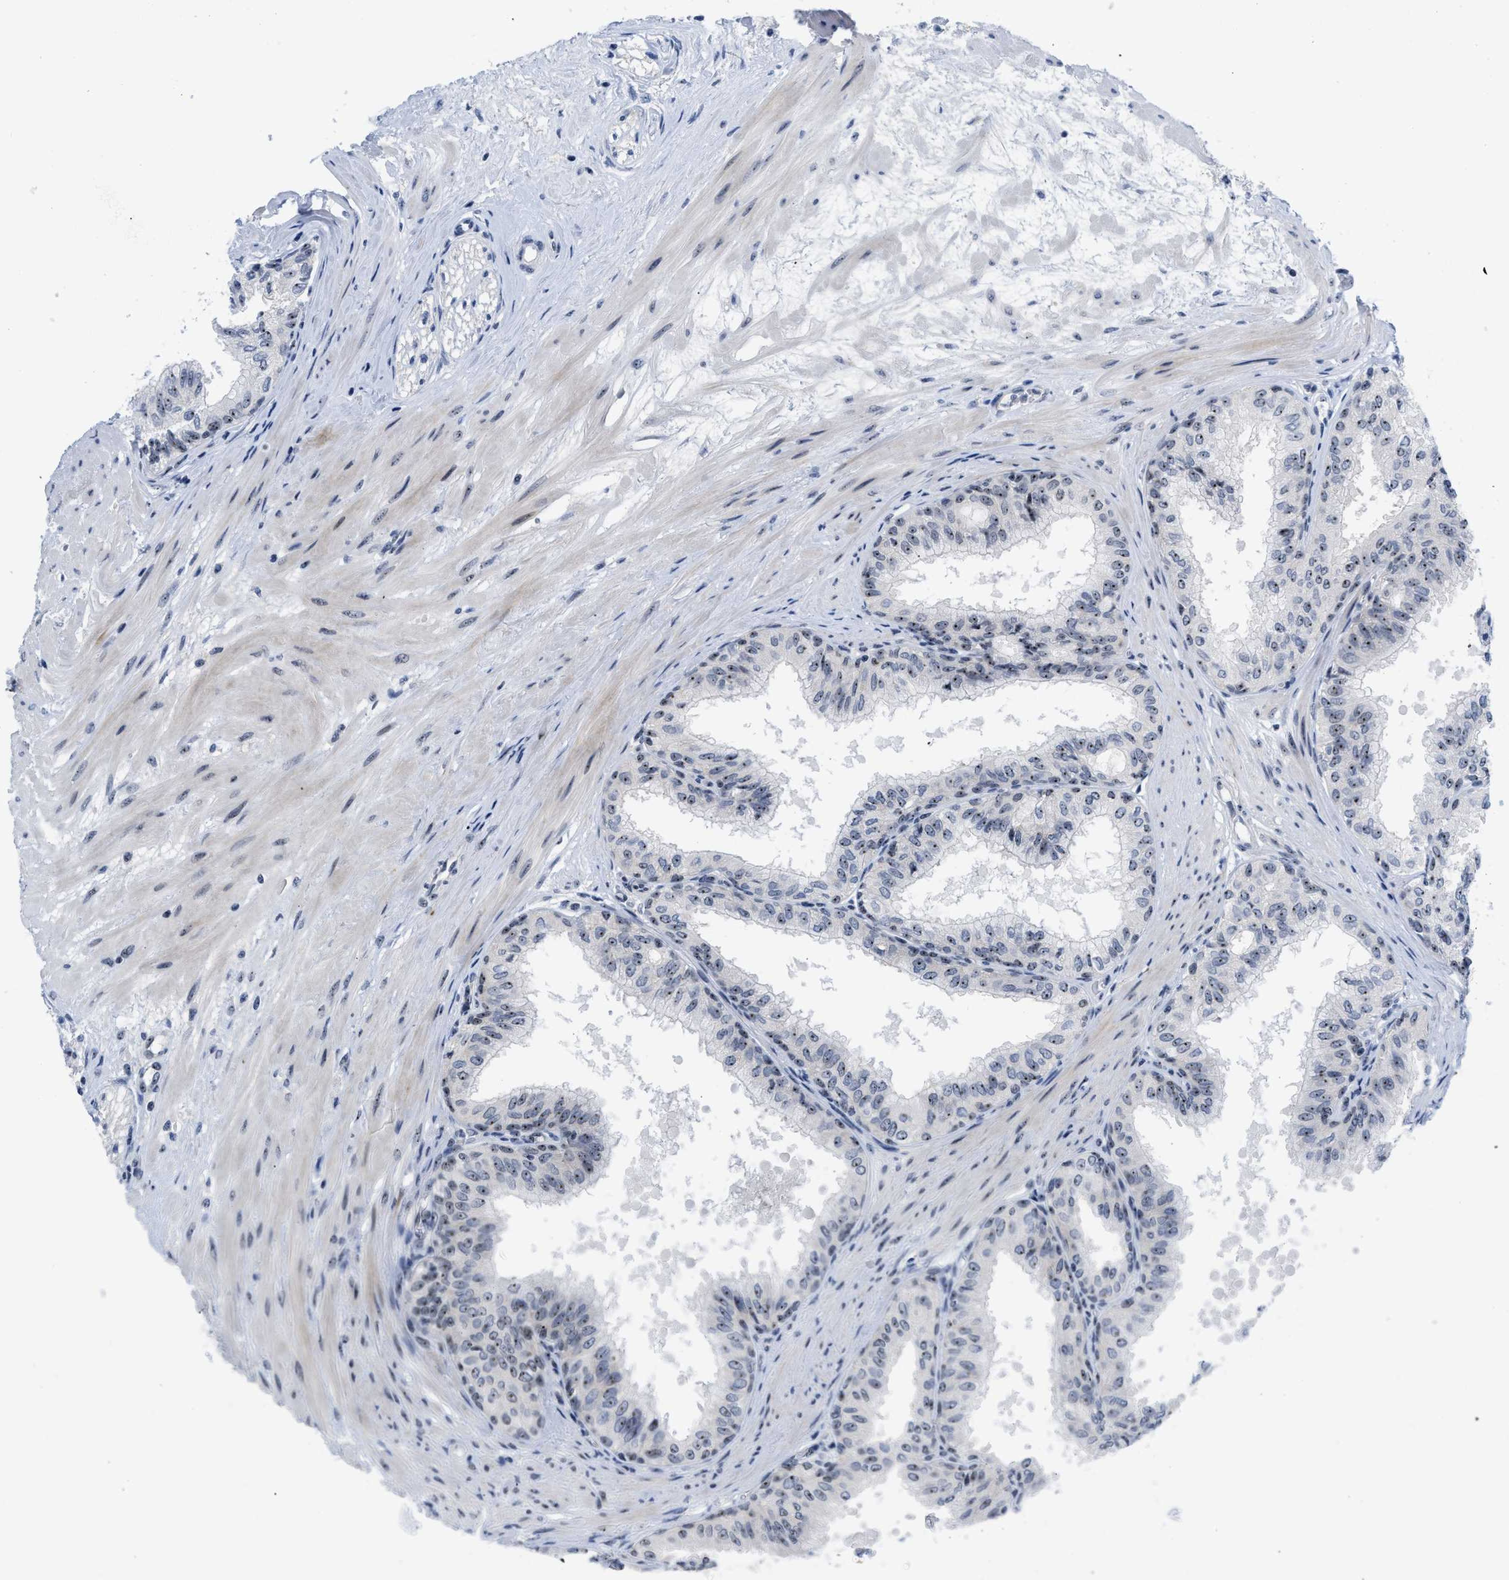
{"staining": {"intensity": "moderate", "quantity": "25%-75%", "location": "nuclear"}, "tissue": "seminal vesicle", "cell_type": "Glandular cells", "image_type": "normal", "snomed": [{"axis": "morphology", "description": "Normal tissue, NOS"}, {"axis": "topography", "description": "Prostate"}, {"axis": "topography", "description": "Seminal veicle"}], "caption": "Seminal vesicle stained with a brown dye reveals moderate nuclear positive expression in approximately 25%-75% of glandular cells.", "gene": "NOP58", "patient": {"sex": "male", "age": 60}}